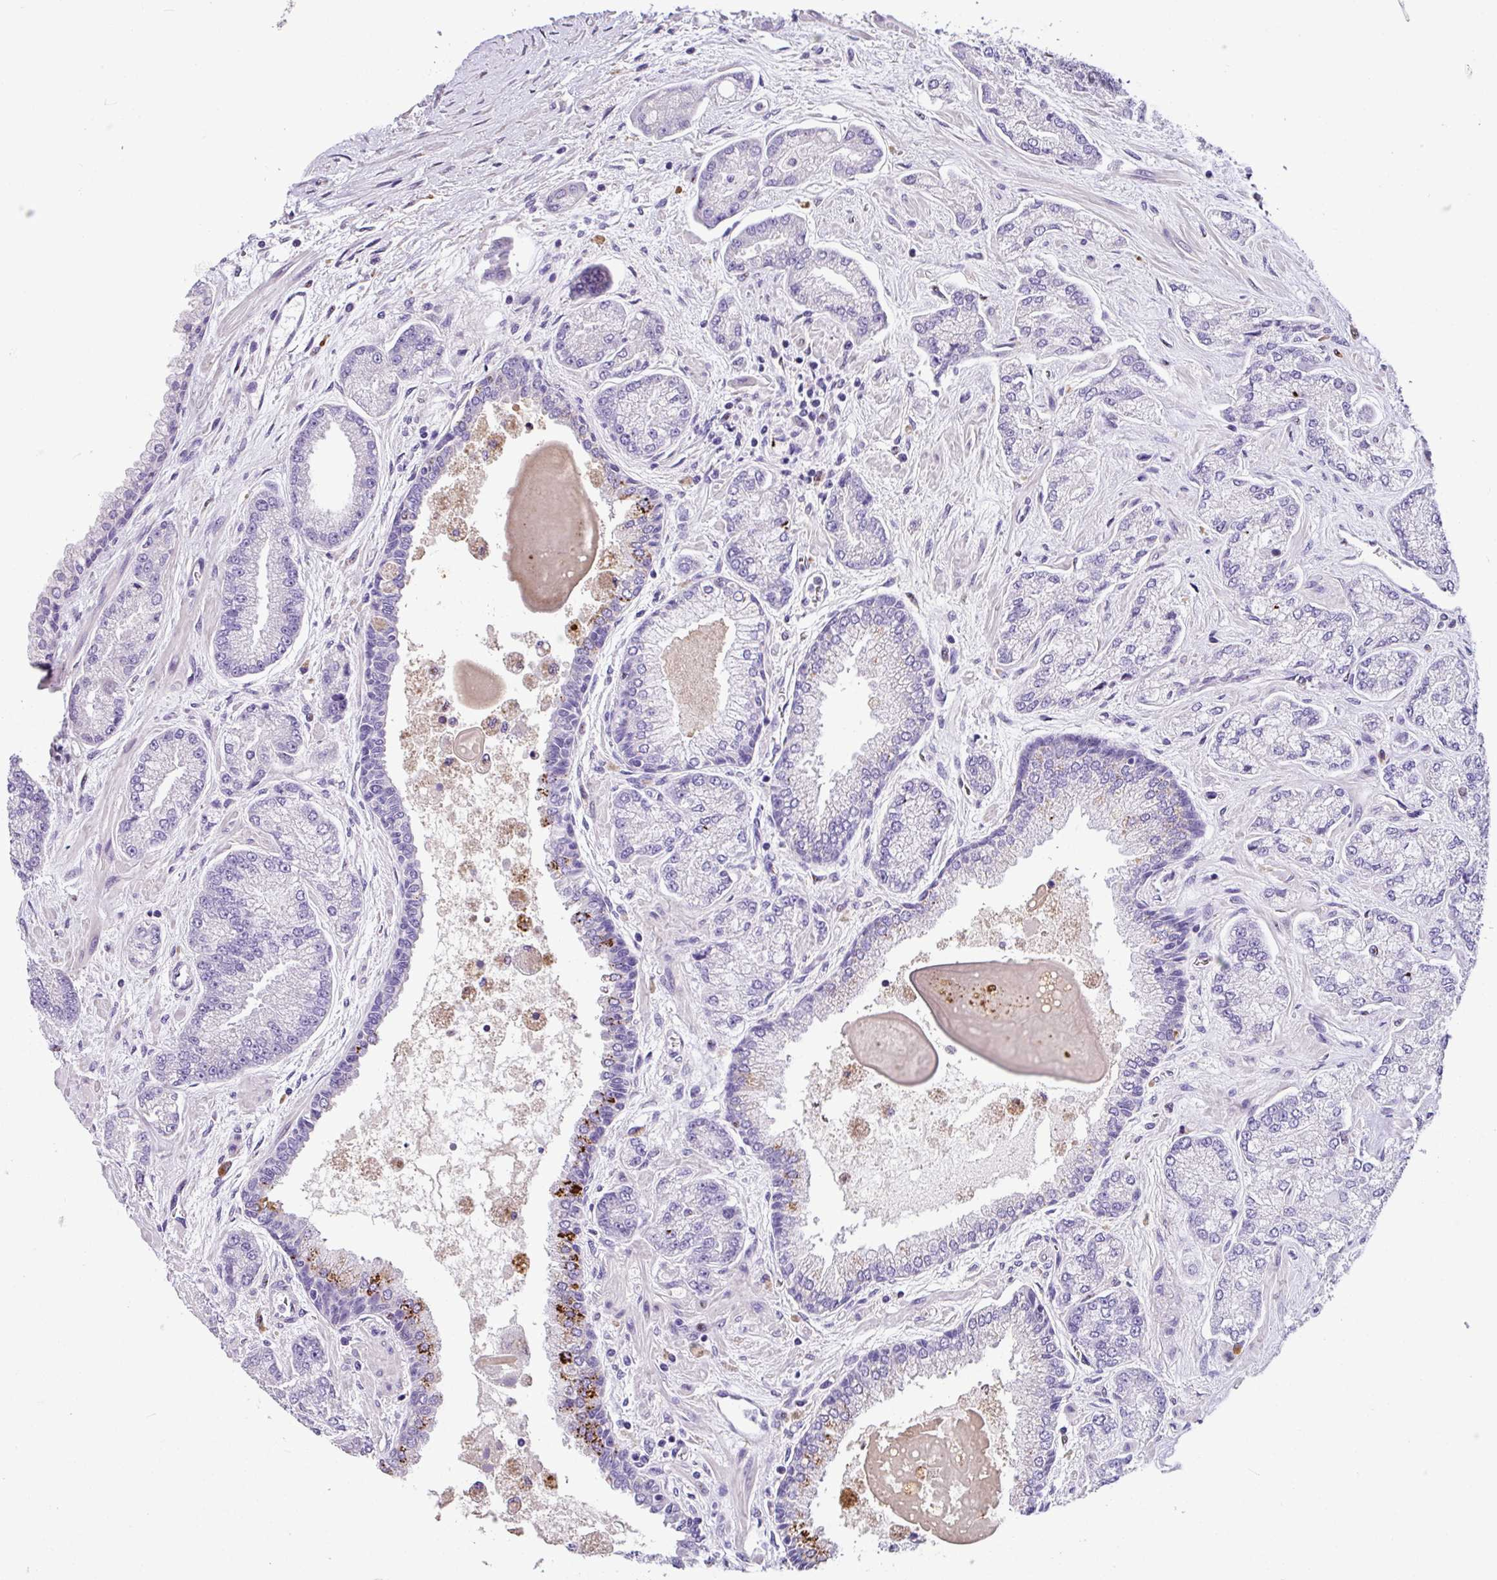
{"staining": {"intensity": "negative", "quantity": "none", "location": "none"}, "tissue": "prostate cancer", "cell_type": "Tumor cells", "image_type": "cancer", "snomed": [{"axis": "morphology", "description": "Adenocarcinoma, High grade"}, {"axis": "topography", "description": "Prostate"}], "caption": "Histopathology image shows no significant protein staining in tumor cells of prostate cancer.", "gene": "ZG16", "patient": {"sex": "male", "age": 68}}